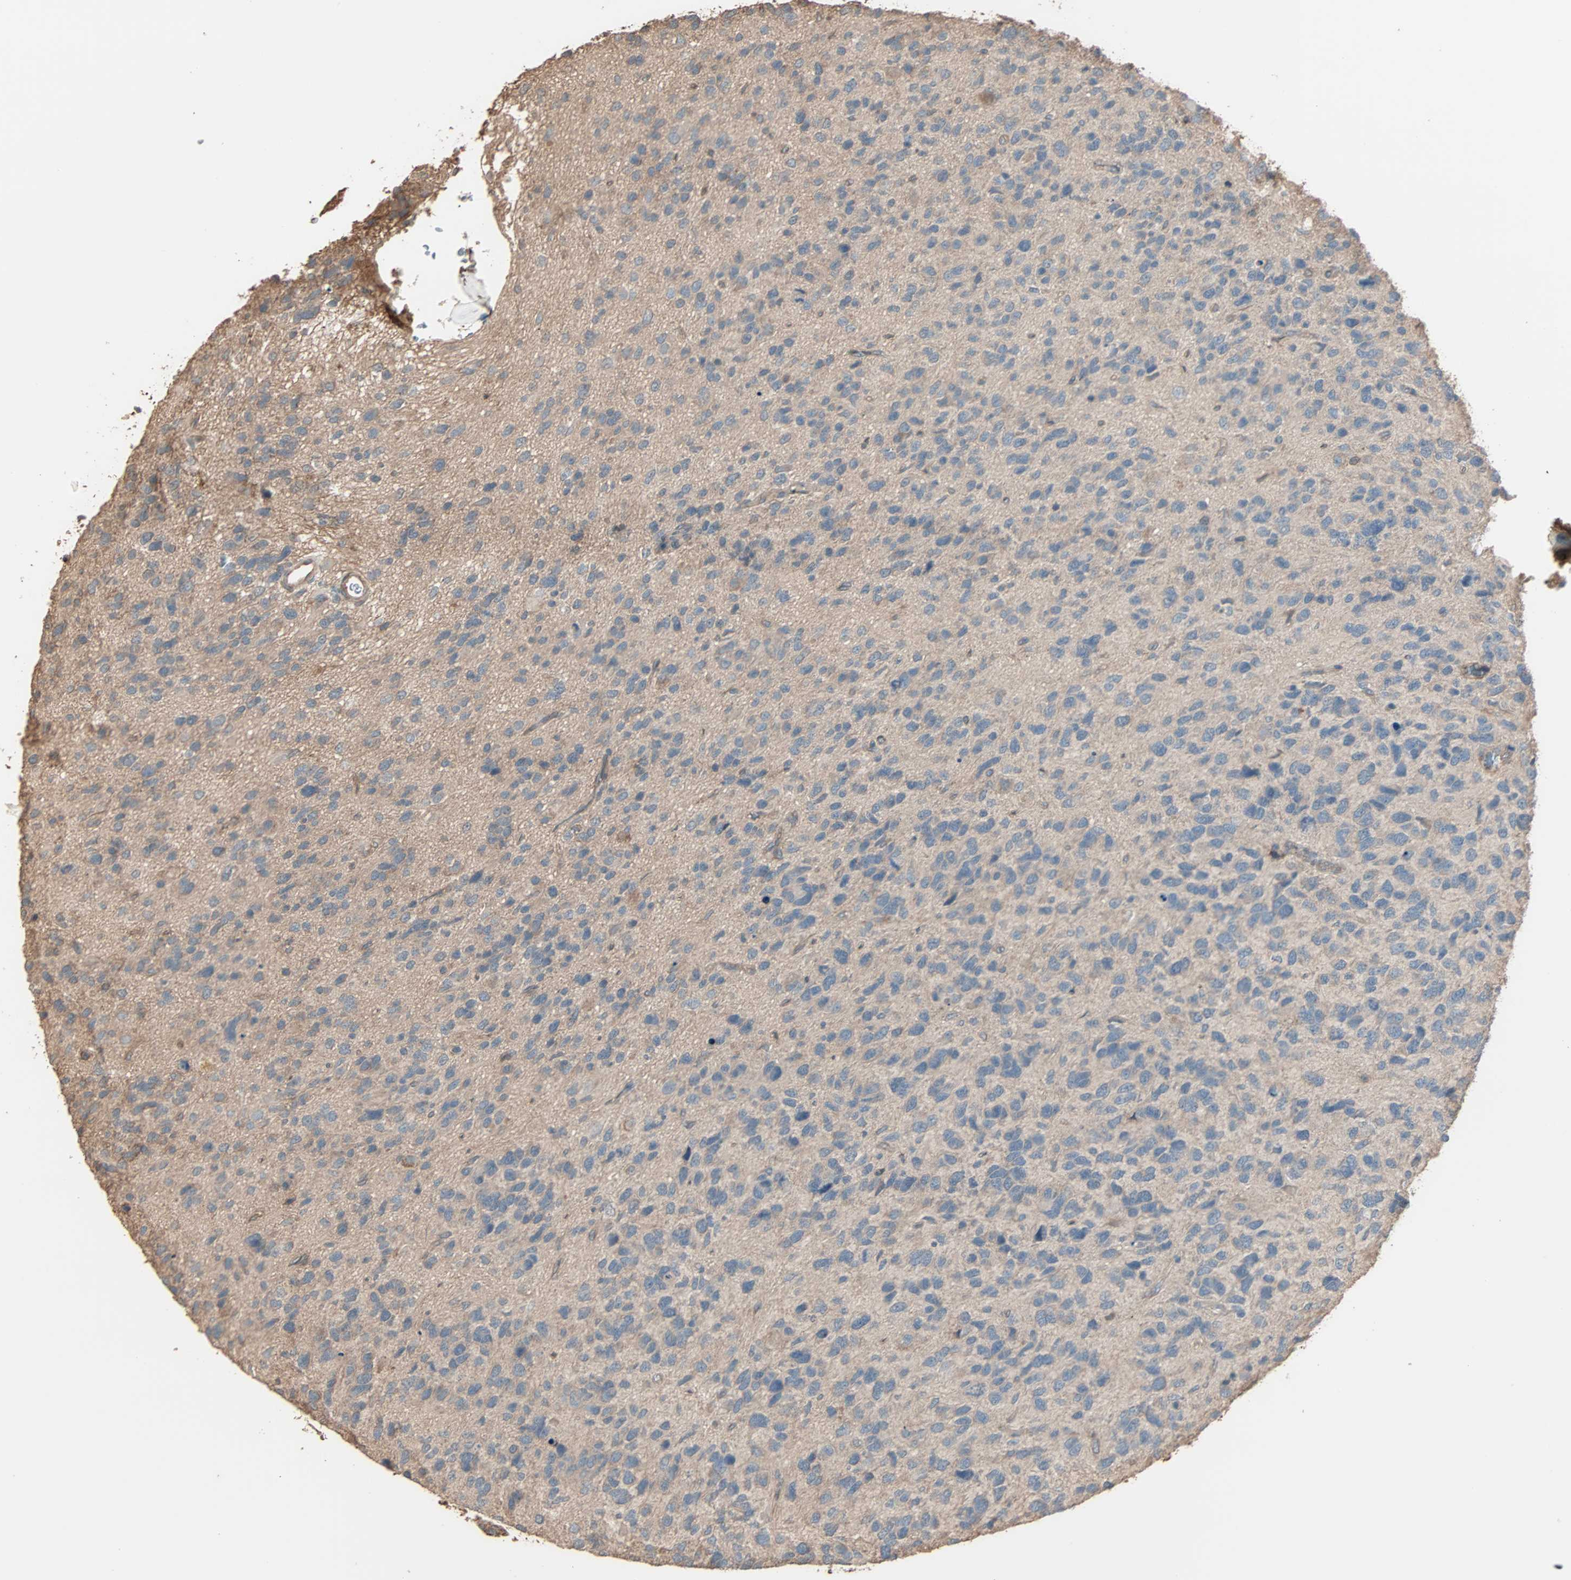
{"staining": {"intensity": "weak", "quantity": ">75%", "location": "cytoplasmic/membranous"}, "tissue": "glioma", "cell_type": "Tumor cells", "image_type": "cancer", "snomed": [{"axis": "morphology", "description": "Glioma, malignant, High grade"}, {"axis": "topography", "description": "Brain"}], "caption": "A low amount of weak cytoplasmic/membranous staining is appreciated in about >75% of tumor cells in glioma tissue. (DAB IHC with brightfield microscopy, high magnification).", "gene": "GALNT3", "patient": {"sex": "female", "age": 58}}